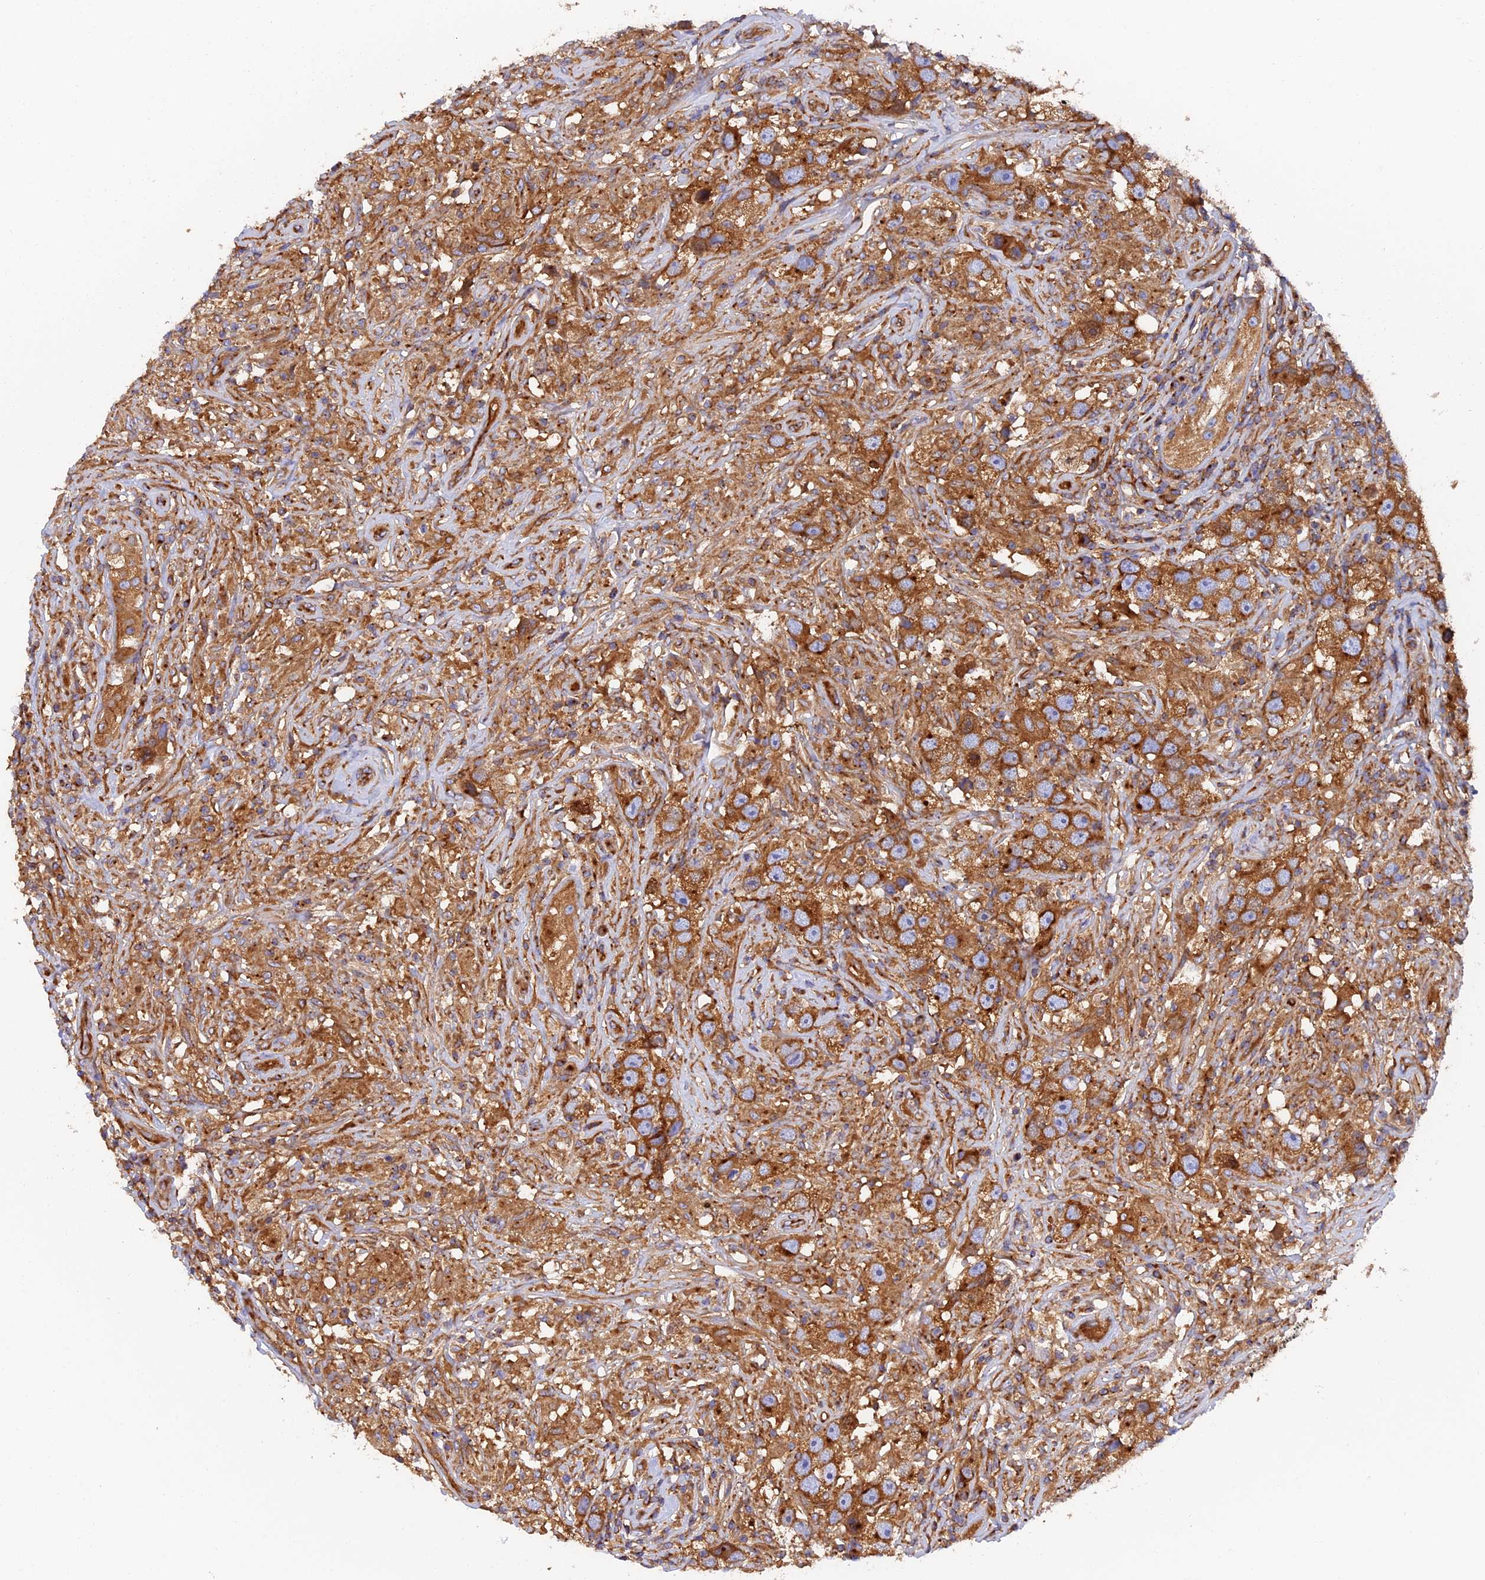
{"staining": {"intensity": "strong", "quantity": ">75%", "location": "cytoplasmic/membranous"}, "tissue": "testis cancer", "cell_type": "Tumor cells", "image_type": "cancer", "snomed": [{"axis": "morphology", "description": "Seminoma, NOS"}, {"axis": "topography", "description": "Testis"}], "caption": "Immunohistochemical staining of human testis cancer shows high levels of strong cytoplasmic/membranous protein staining in about >75% of tumor cells.", "gene": "DCTN2", "patient": {"sex": "male", "age": 49}}